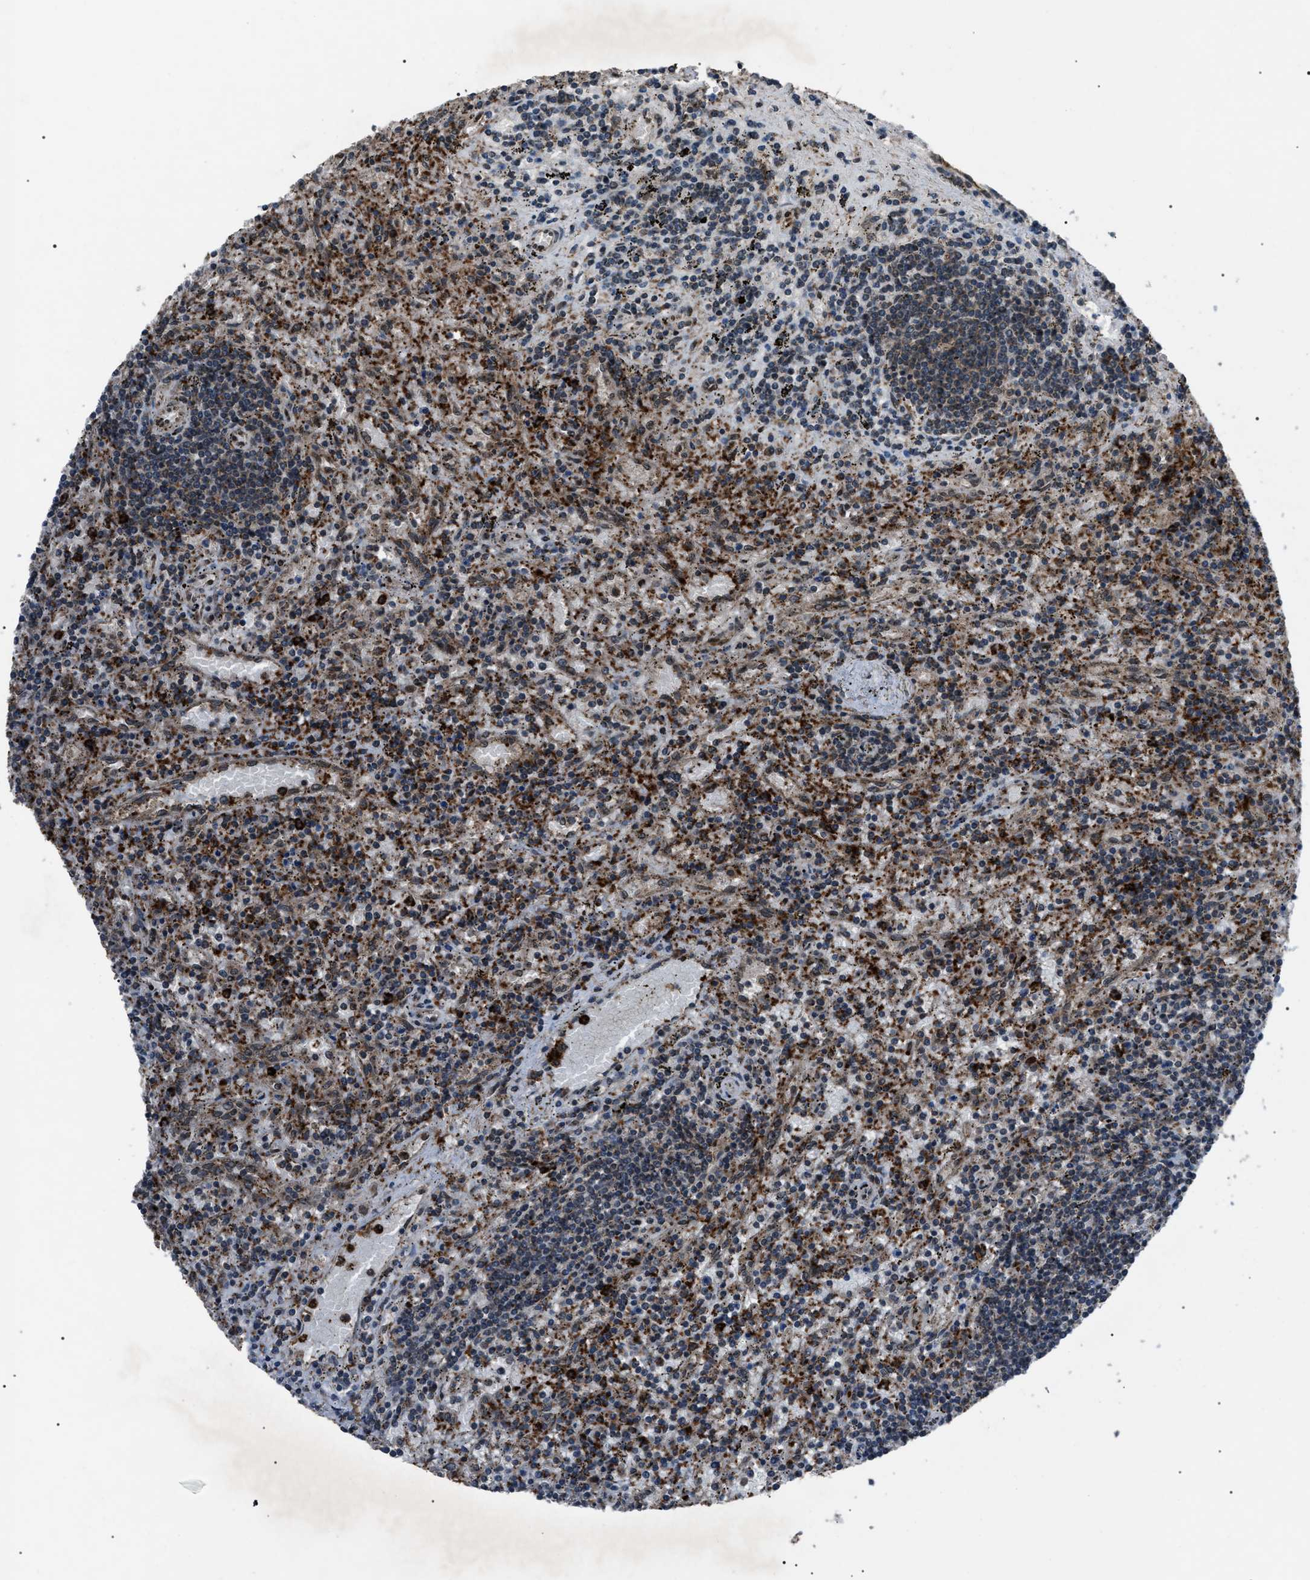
{"staining": {"intensity": "moderate", "quantity": "25%-75%", "location": "cytoplasmic/membranous"}, "tissue": "lymphoma", "cell_type": "Tumor cells", "image_type": "cancer", "snomed": [{"axis": "morphology", "description": "Malignant lymphoma, non-Hodgkin's type, Low grade"}, {"axis": "topography", "description": "Spleen"}], "caption": "The histopathology image displays staining of low-grade malignant lymphoma, non-Hodgkin's type, revealing moderate cytoplasmic/membranous protein staining (brown color) within tumor cells.", "gene": "ZFAND2A", "patient": {"sex": "male", "age": 76}}